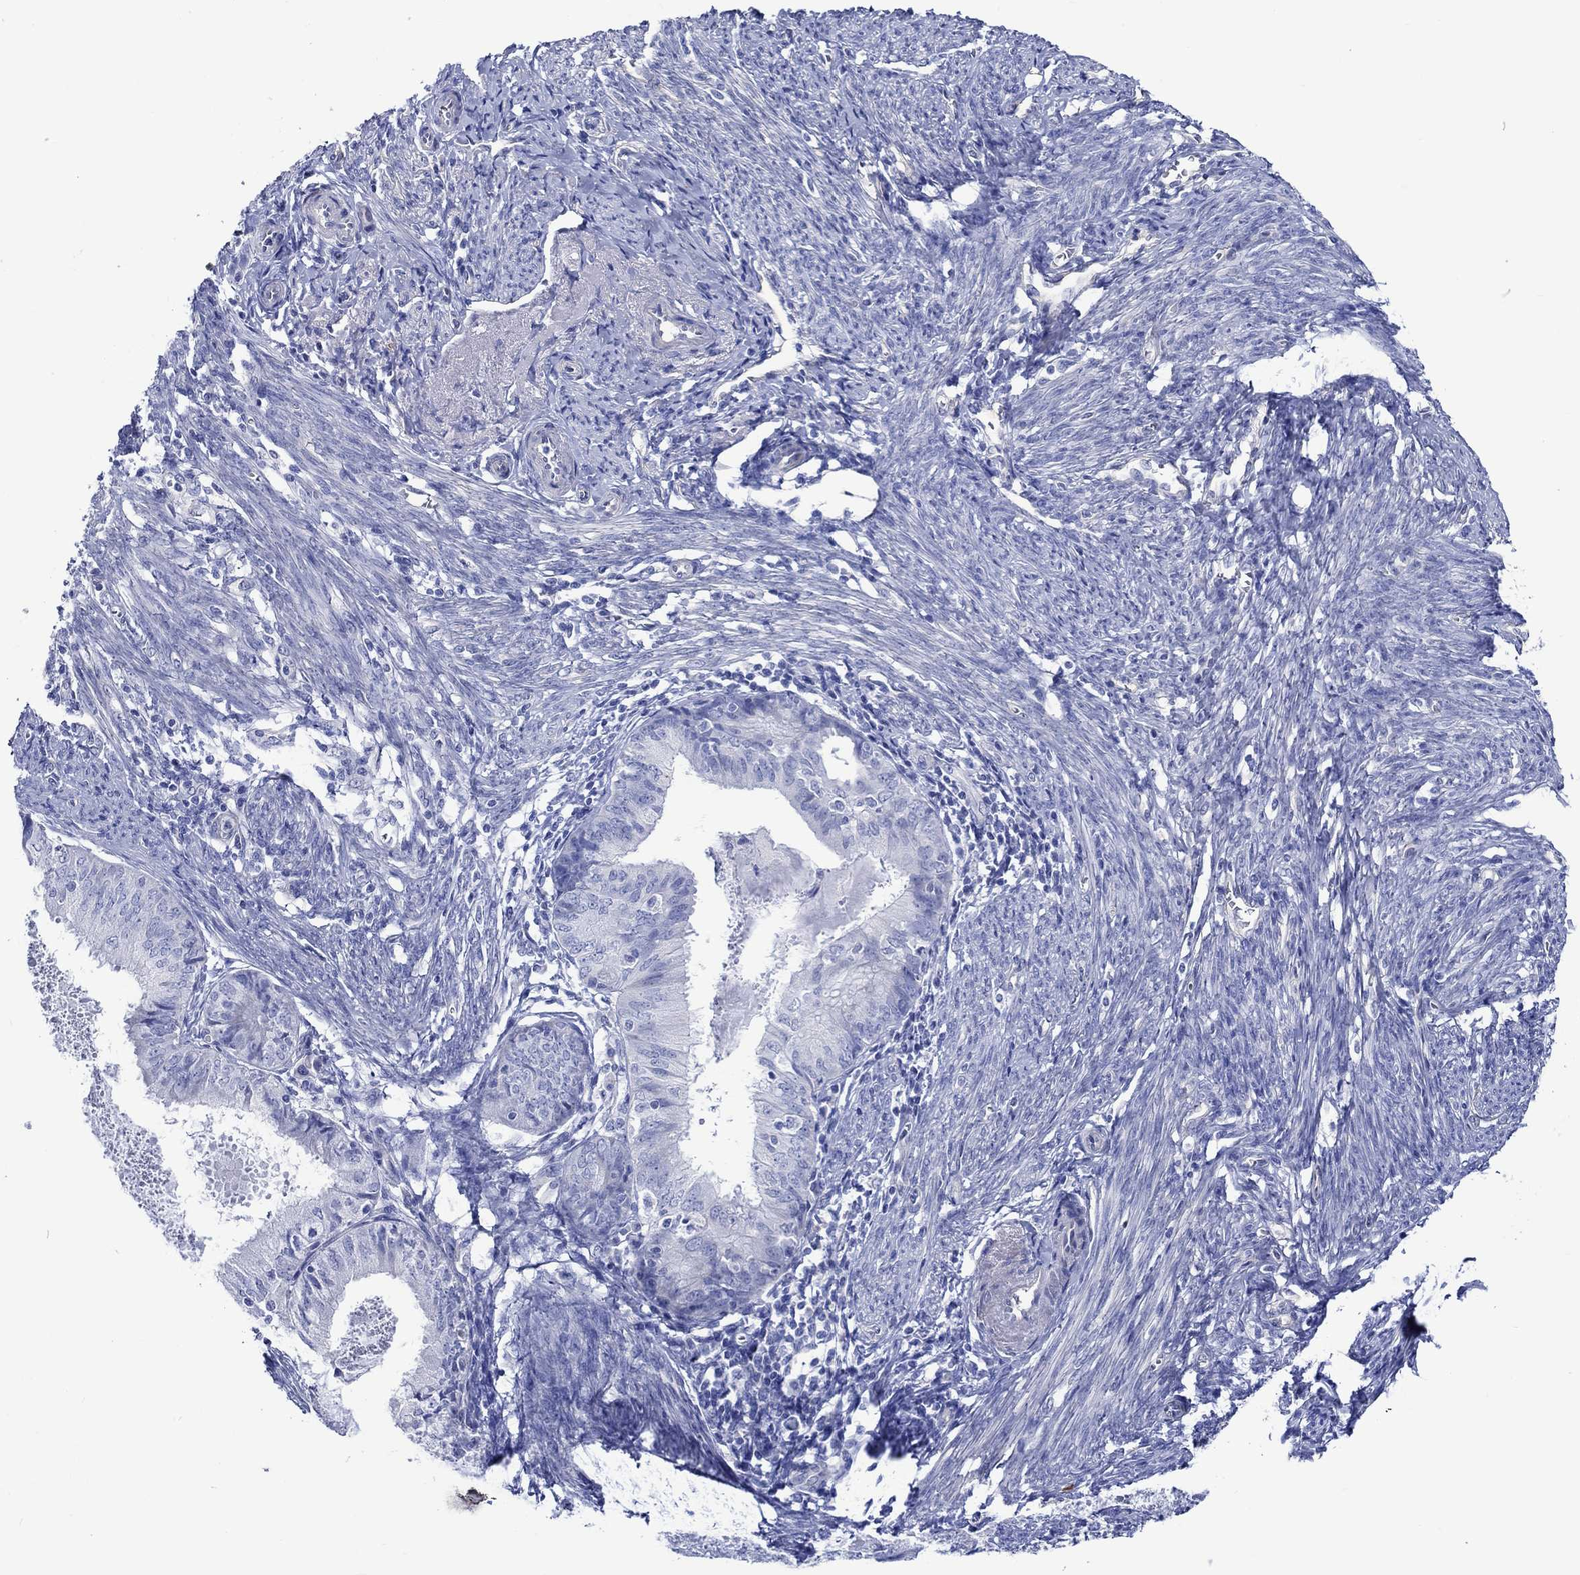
{"staining": {"intensity": "negative", "quantity": "none", "location": "none"}, "tissue": "endometrial cancer", "cell_type": "Tumor cells", "image_type": "cancer", "snomed": [{"axis": "morphology", "description": "Adenocarcinoma, NOS"}, {"axis": "topography", "description": "Endometrium"}], "caption": "This is an immunohistochemistry (IHC) histopathology image of adenocarcinoma (endometrial). There is no staining in tumor cells.", "gene": "CPLX2", "patient": {"sex": "female", "age": 57}}